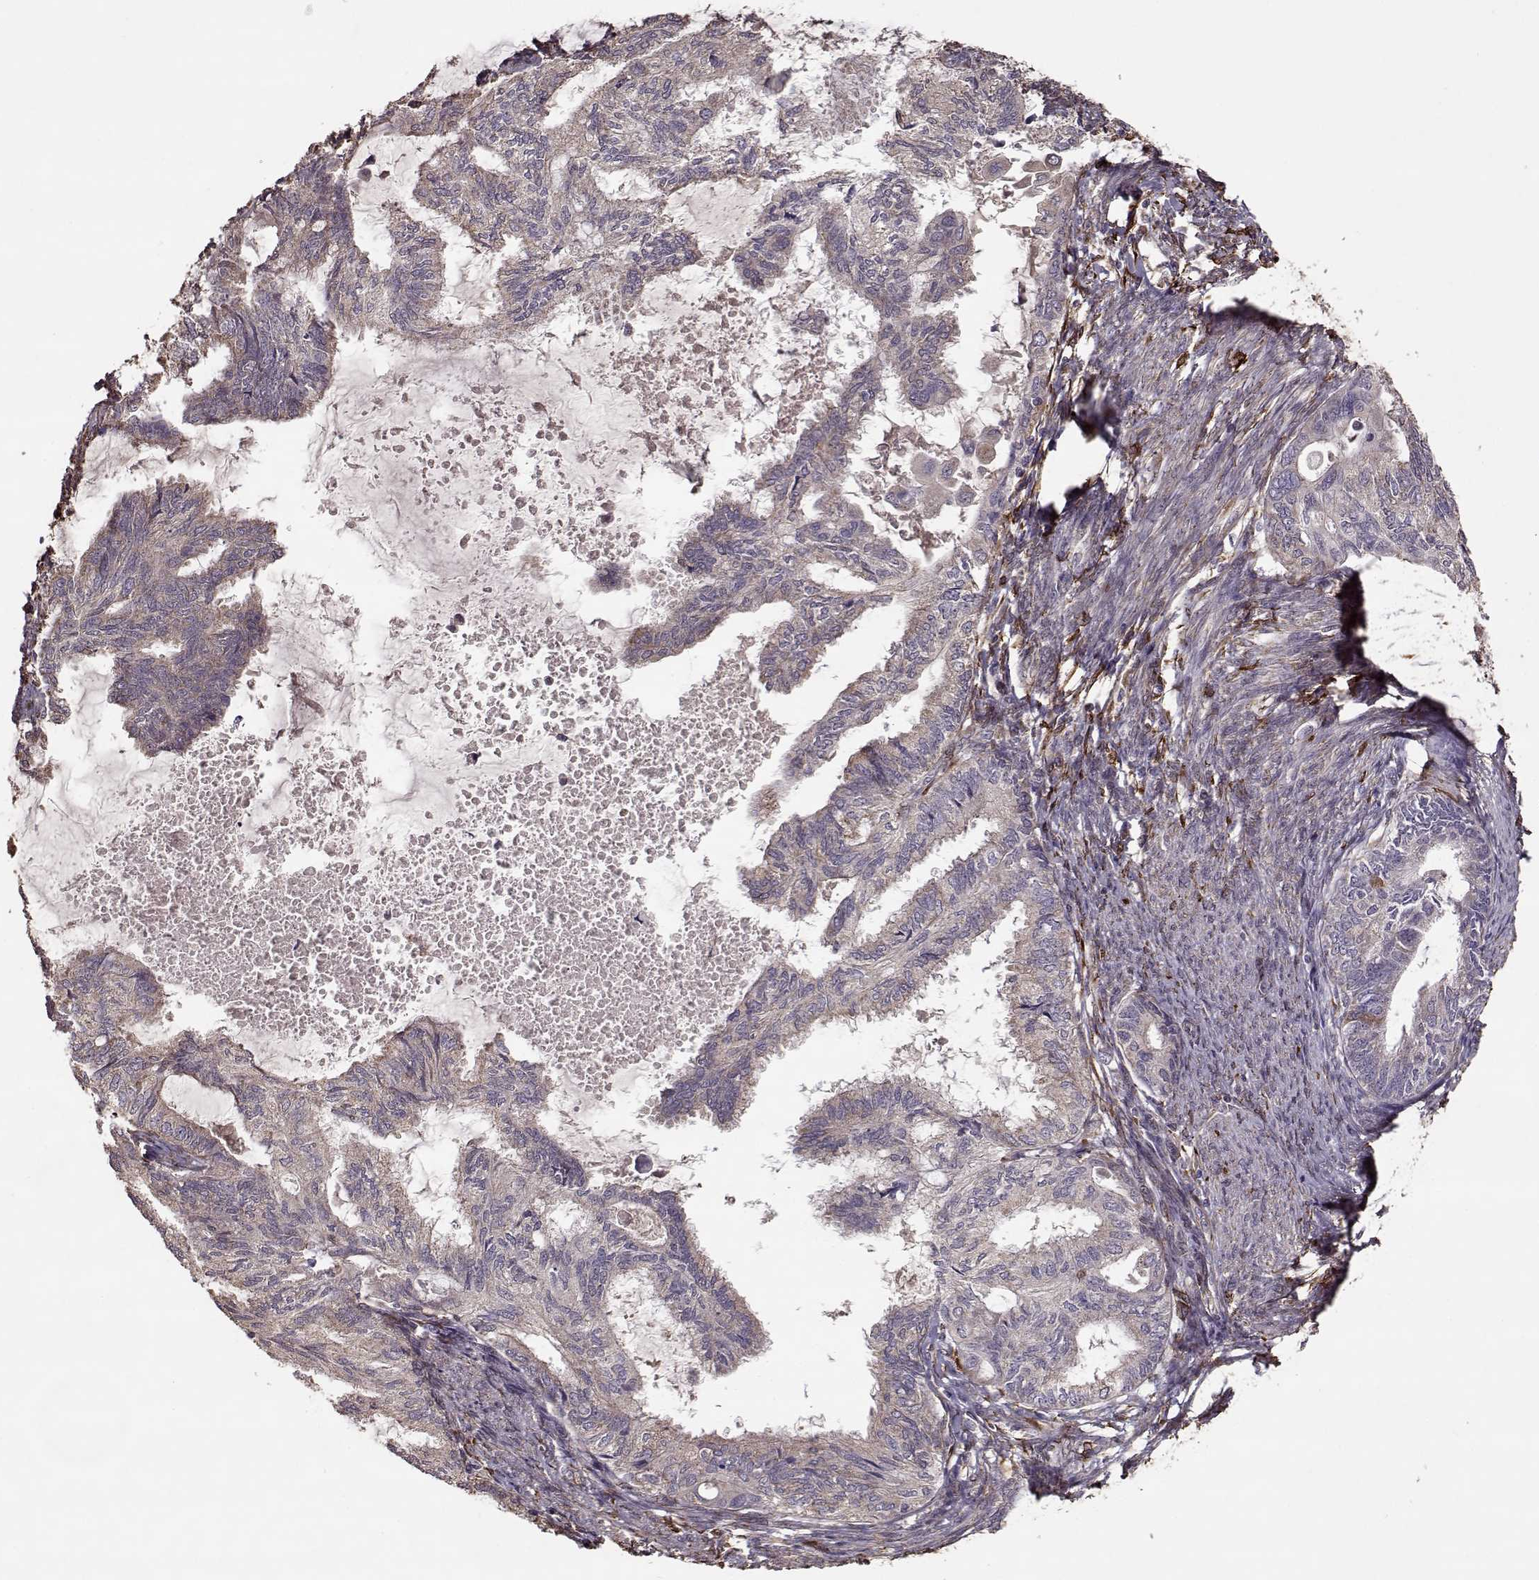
{"staining": {"intensity": "weak", "quantity": "25%-75%", "location": "cytoplasmic/membranous"}, "tissue": "endometrial cancer", "cell_type": "Tumor cells", "image_type": "cancer", "snomed": [{"axis": "morphology", "description": "Adenocarcinoma, NOS"}, {"axis": "topography", "description": "Endometrium"}], "caption": "The photomicrograph reveals immunohistochemical staining of endometrial cancer (adenocarcinoma). There is weak cytoplasmic/membranous expression is present in about 25%-75% of tumor cells. (IHC, brightfield microscopy, high magnification).", "gene": "IMMP1L", "patient": {"sex": "female", "age": 86}}